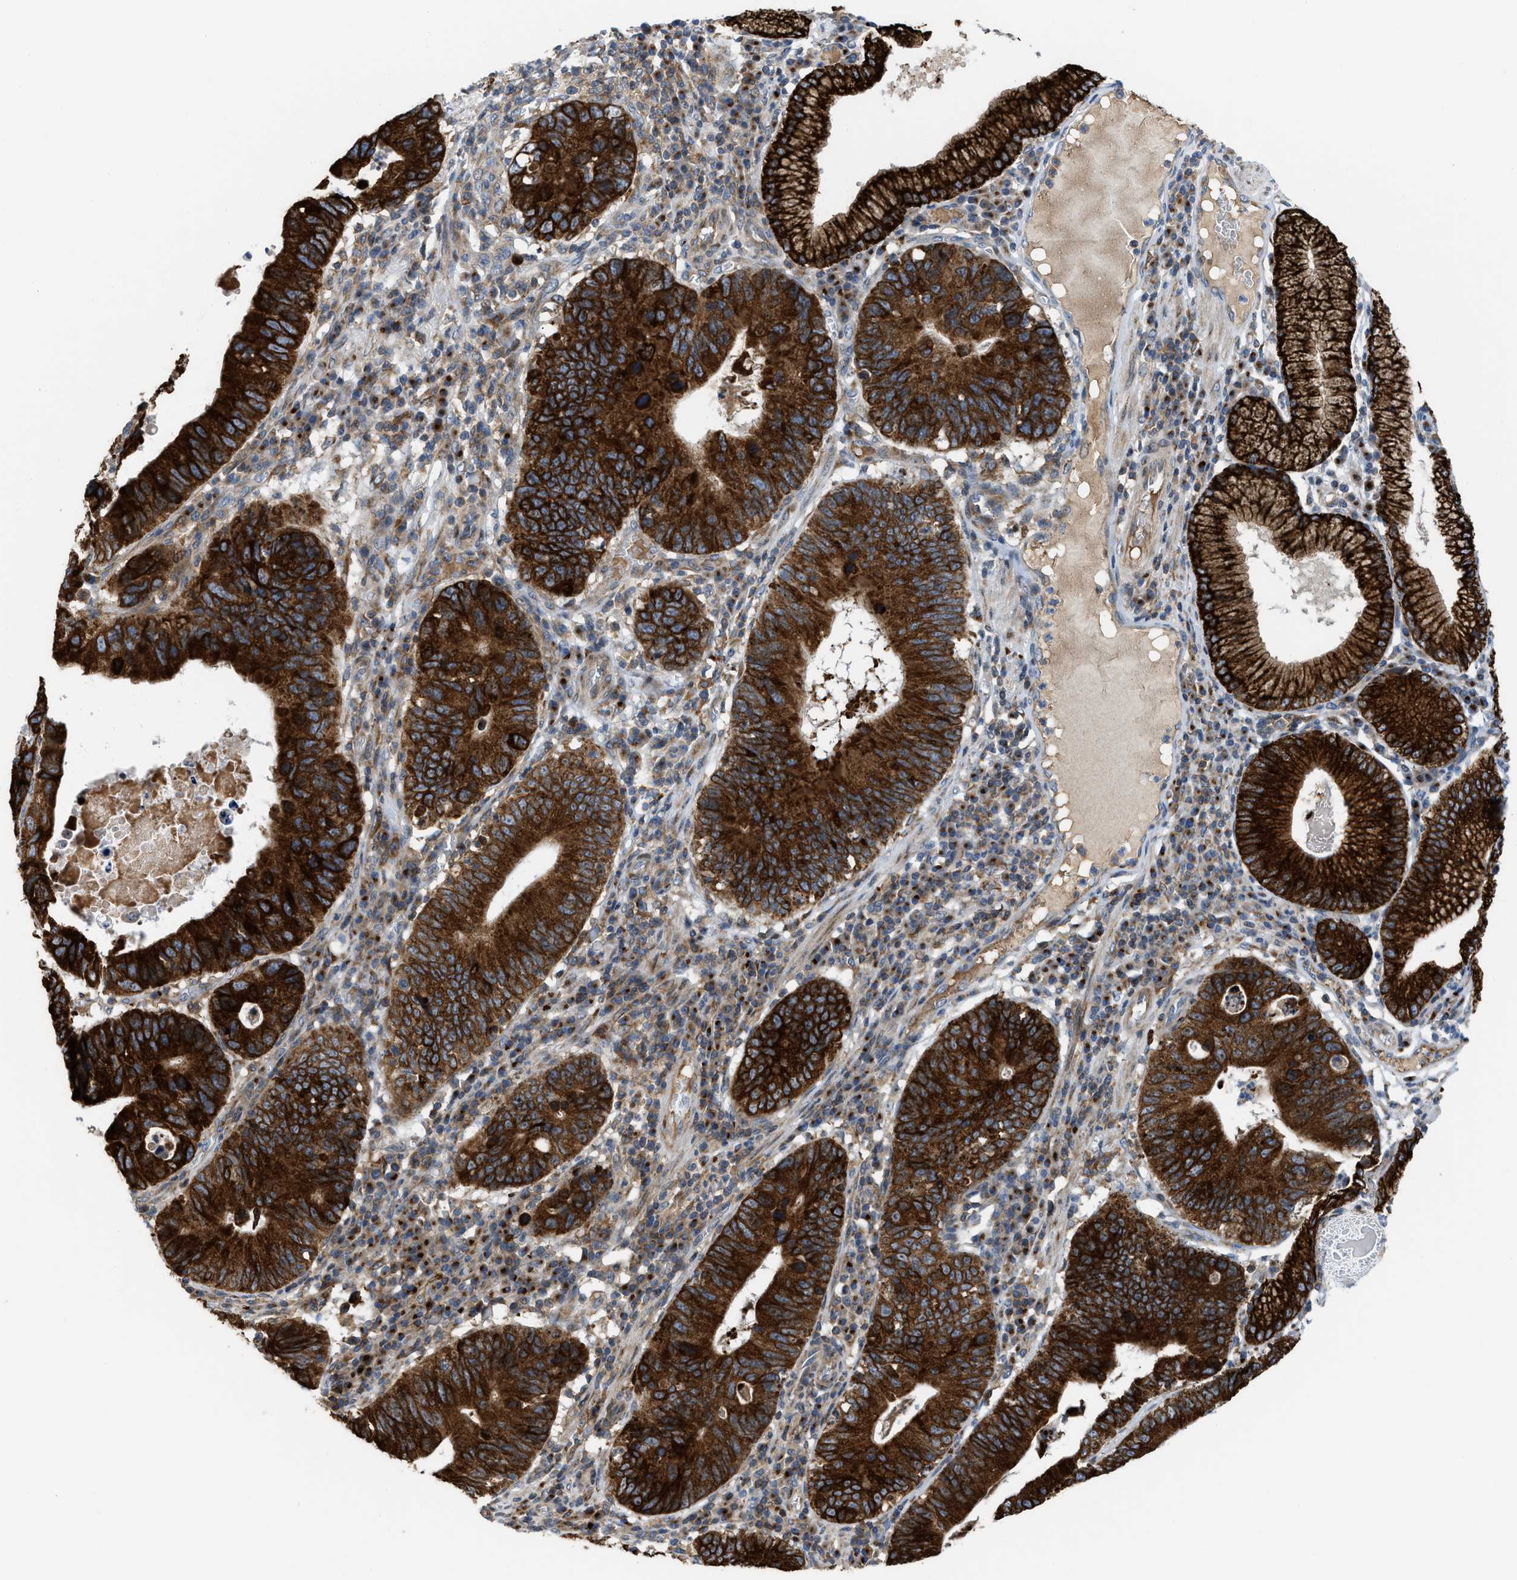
{"staining": {"intensity": "strong", "quantity": ">75%", "location": "cytoplasmic/membranous"}, "tissue": "stomach cancer", "cell_type": "Tumor cells", "image_type": "cancer", "snomed": [{"axis": "morphology", "description": "Adenocarcinoma, NOS"}, {"axis": "topography", "description": "Stomach"}], "caption": "IHC photomicrograph of neoplastic tissue: stomach cancer (adenocarcinoma) stained using IHC demonstrates high levels of strong protein expression localized specifically in the cytoplasmic/membranous of tumor cells, appearing as a cytoplasmic/membranous brown color.", "gene": "DIPK1A", "patient": {"sex": "male", "age": 59}}